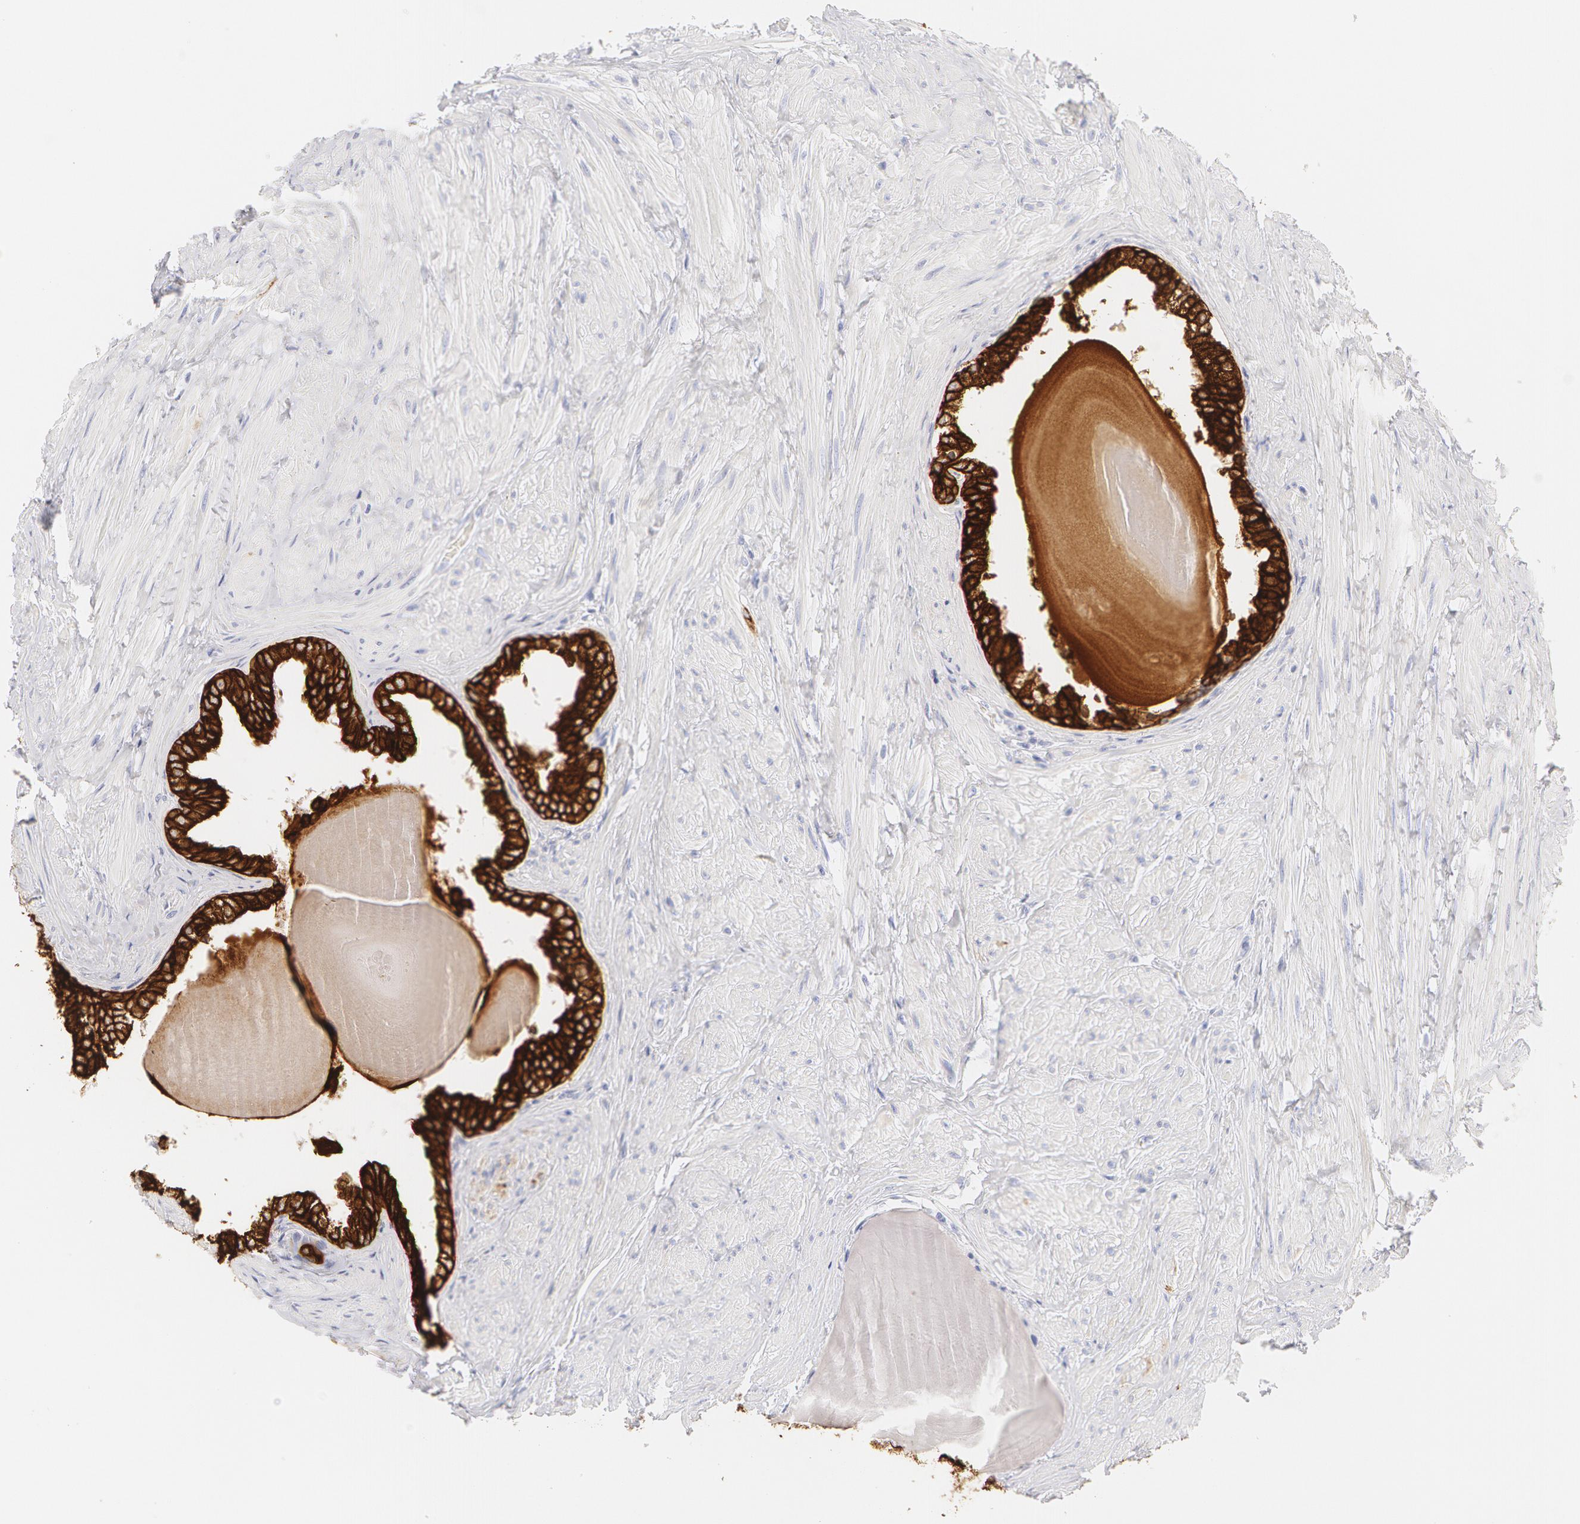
{"staining": {"intensity": "strong", "quantity": ">75%", "location": "cytoplasmic/membranous"}, "tissue": "prostate", "cell_type": "Glandular cells", "image_type": "normal", "snomed": [{"axis": "morphology", "description": "Normal tissue, NOS"}, {"axis": "topography", "description": "Prostate"}], "caption": "Prostate stained with DAB immunohistochemistry (IHC) exhibits high levels of strong cytoplasmic/membranous staining in approximately >75% of glandular cells. The protein of interest is shown in brown color, while the nuclei are stained blue.", "gene": "KRT8", "patient": {"sex": "male", "age": 65}}